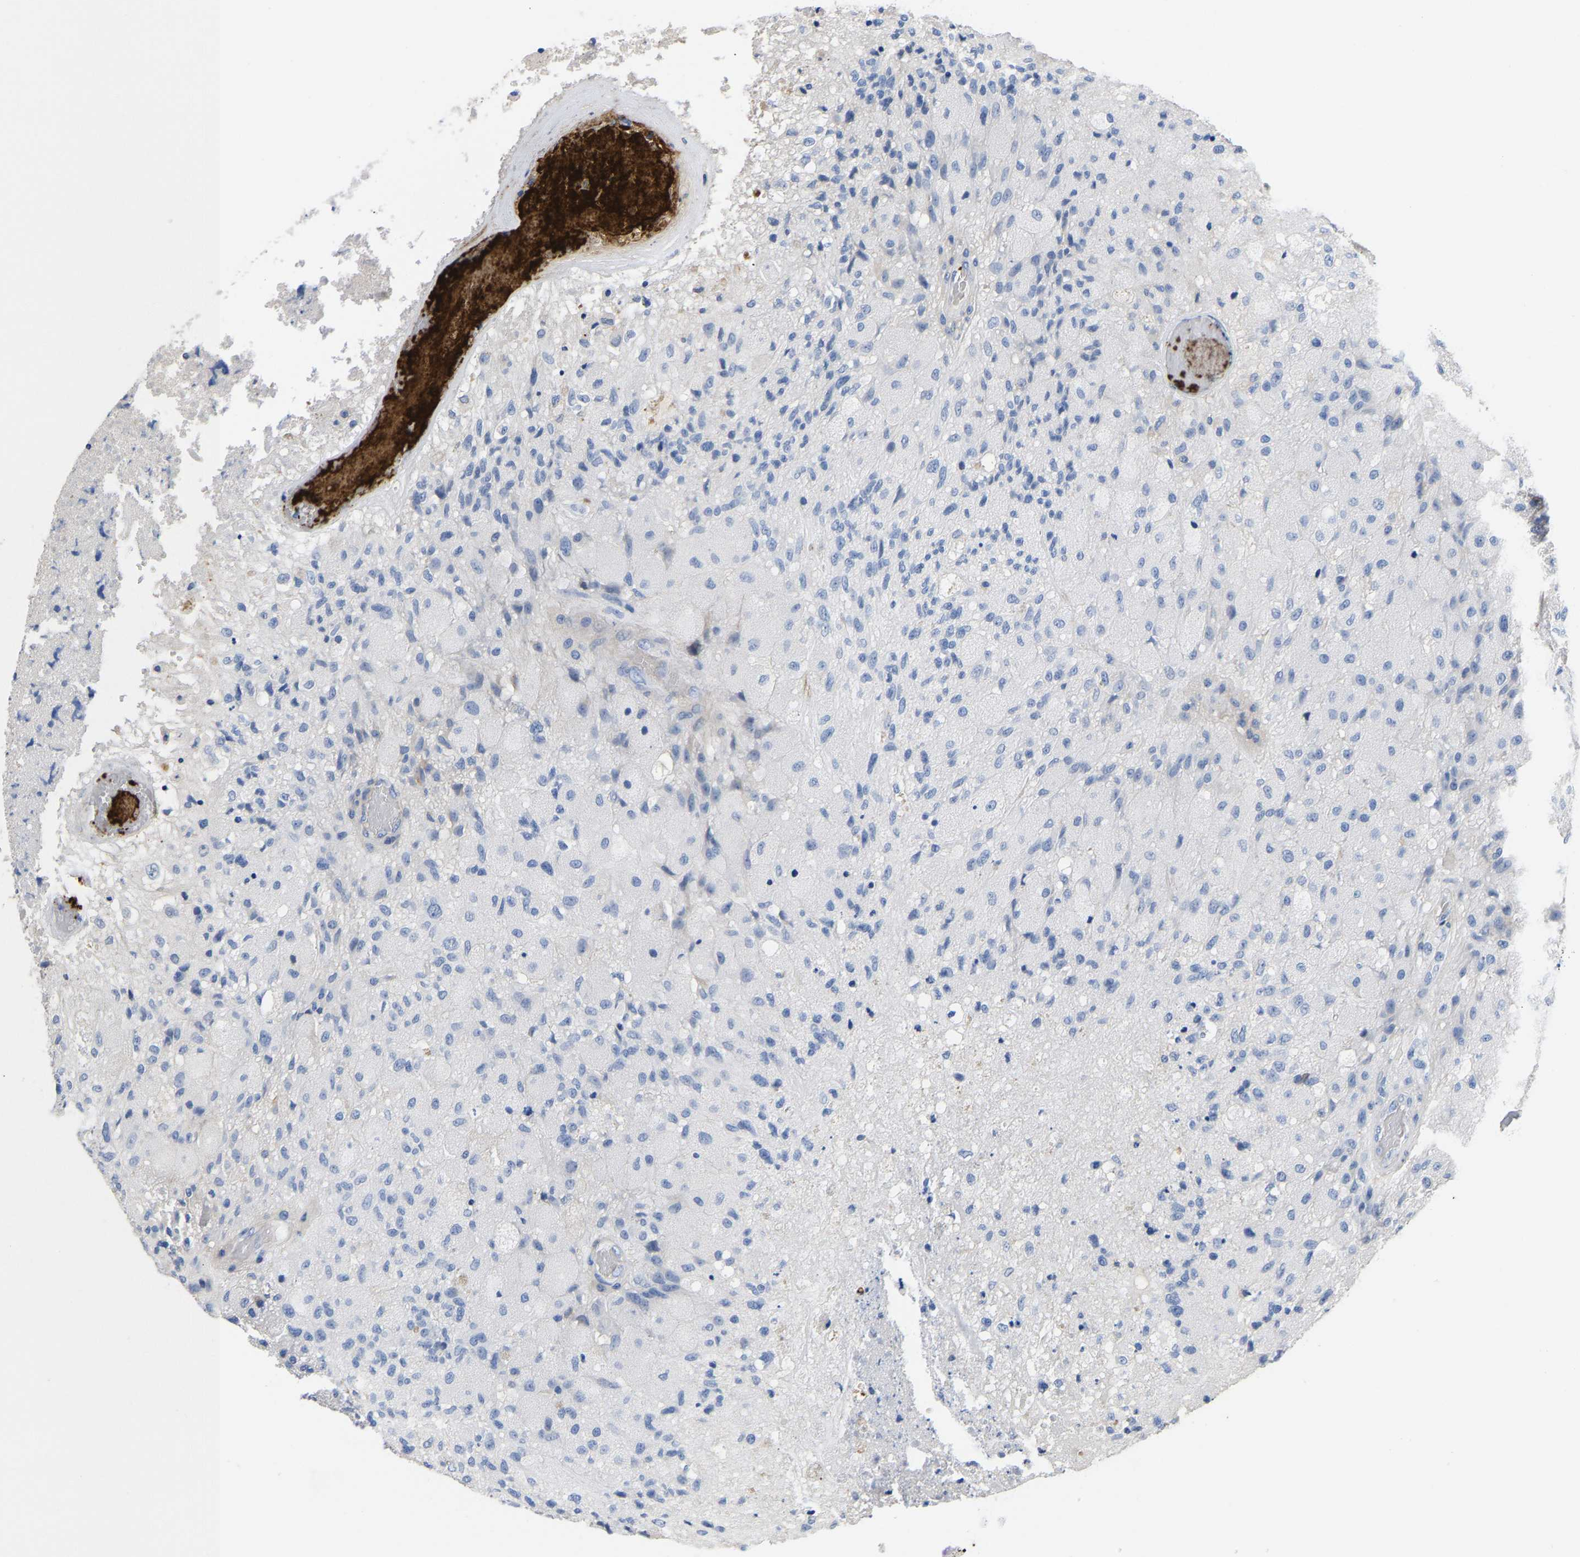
{"staining": {"intensity": "negative", "quantity": "none", "location": "none"}, "tissue": "glioma", "cell_type": "Tumor cells", "image_type": "cancer", "snomed": [{"axis": "morphology", "description": "Normal tissue, NOS"}, {"axis": "morphology", "description": "Glioma, malignant, High grade"}, {"axis": "topography", "description": "Cerebral cortex"}], "caption": "An immunohistochemistry (IHC) histopathology image of glioma is shown. There is no staining in tumor cells of glioma.", "gene": "FGF18", "patient": {"sex": "male", "age": 77}}